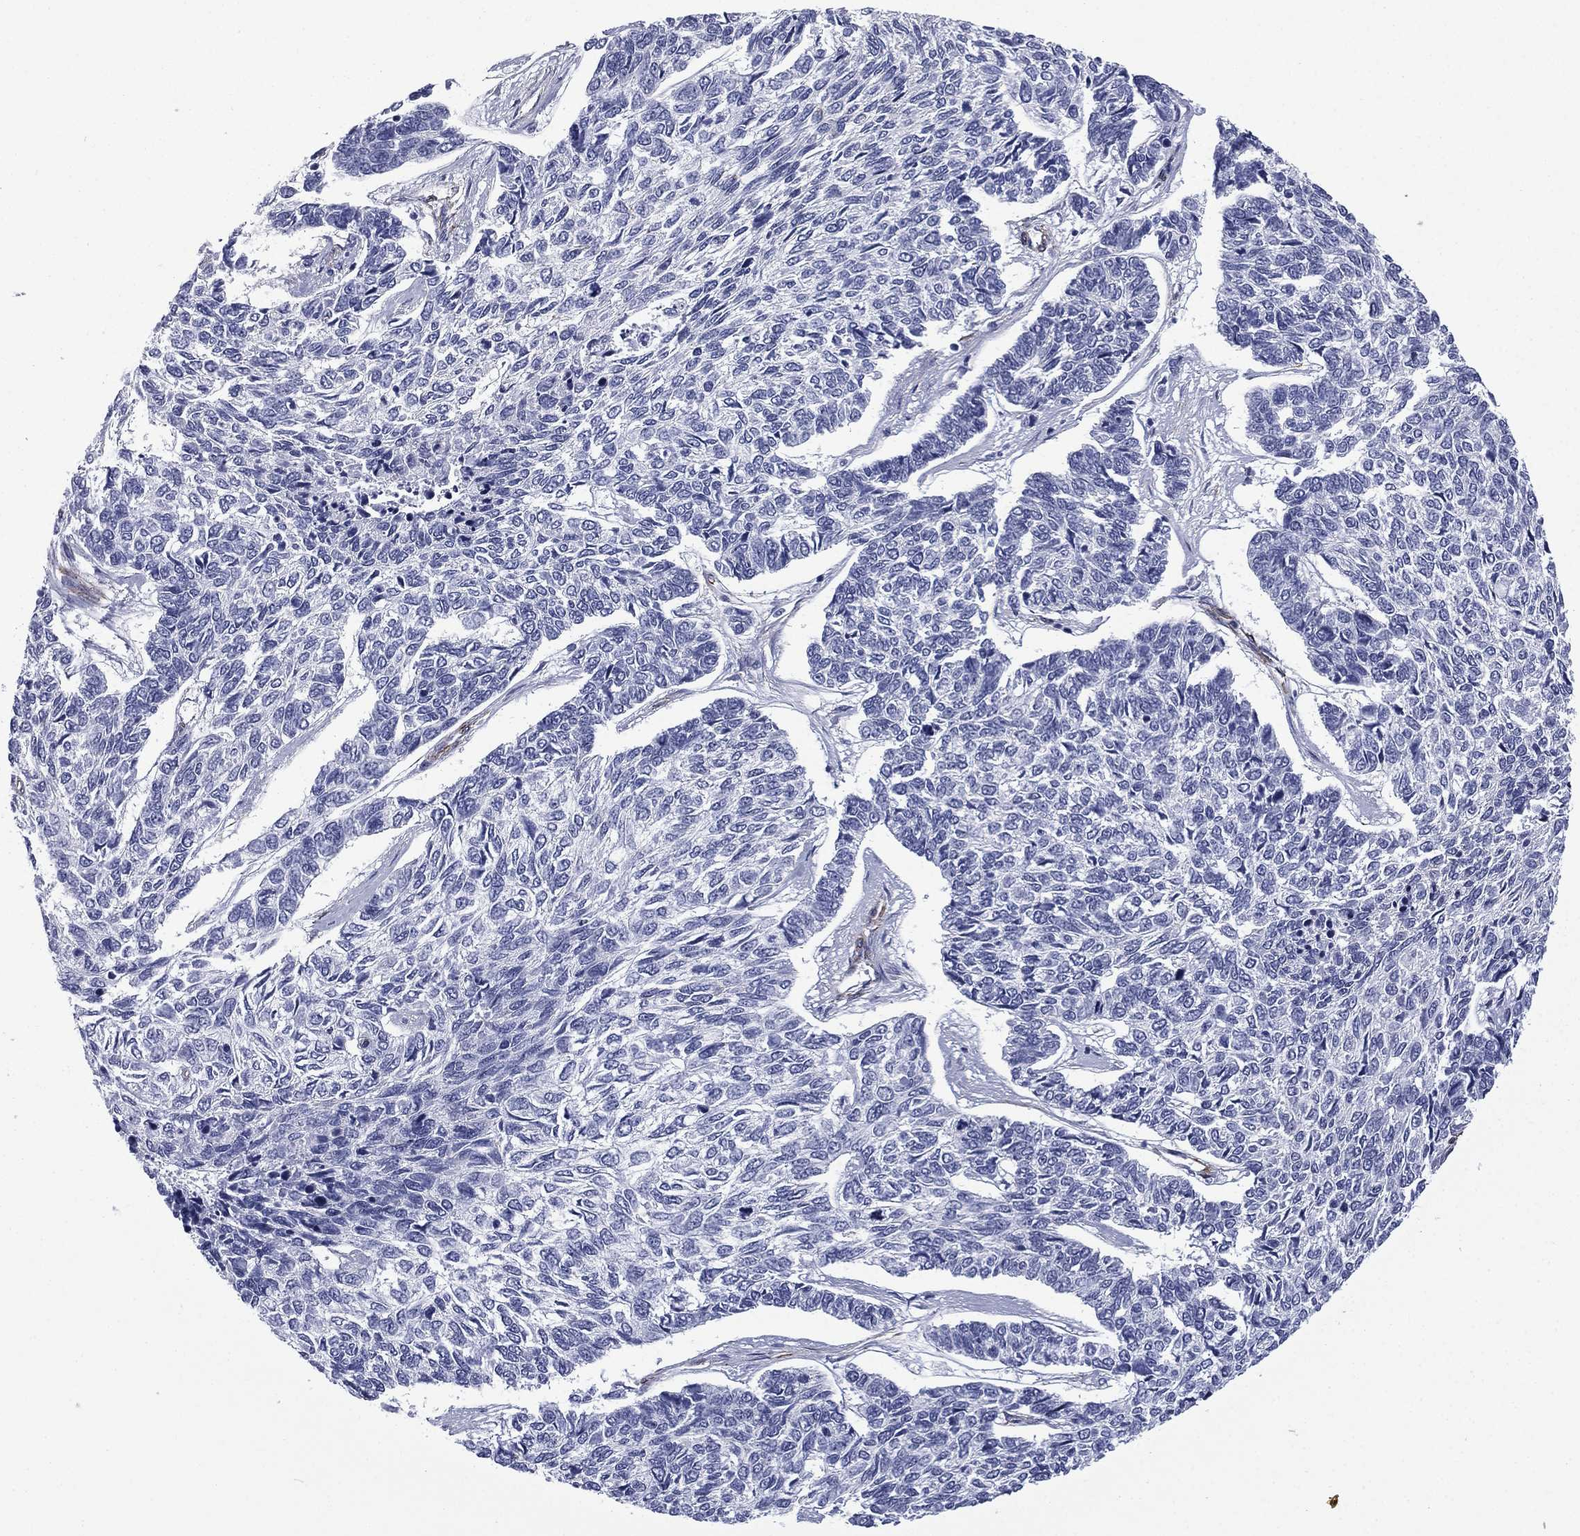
{"staining": {"intensity": "negative", "quantity": "none", "location": "none"}, "tissue": "skin cancer", "cell_type": "Tumor cells", "image_type": "cancer", "snomed": [{"axis": "morphology", "description": "Basal cell carcinoma"}, {"axis": "topography", "description": "Skin"}], "caption": "A high-resolution image shows immunohistochemistry (IHC) staining of skin basal cell carcinoma, which exhibits no significant staining in tumor cells. (Brightfield microscopy of DAB (3,3'-diaminobenzidine) immunohistochemistry at high magnification).", "gene": "CAVIN3", "patient": {"sex": "female", "age": 65}}